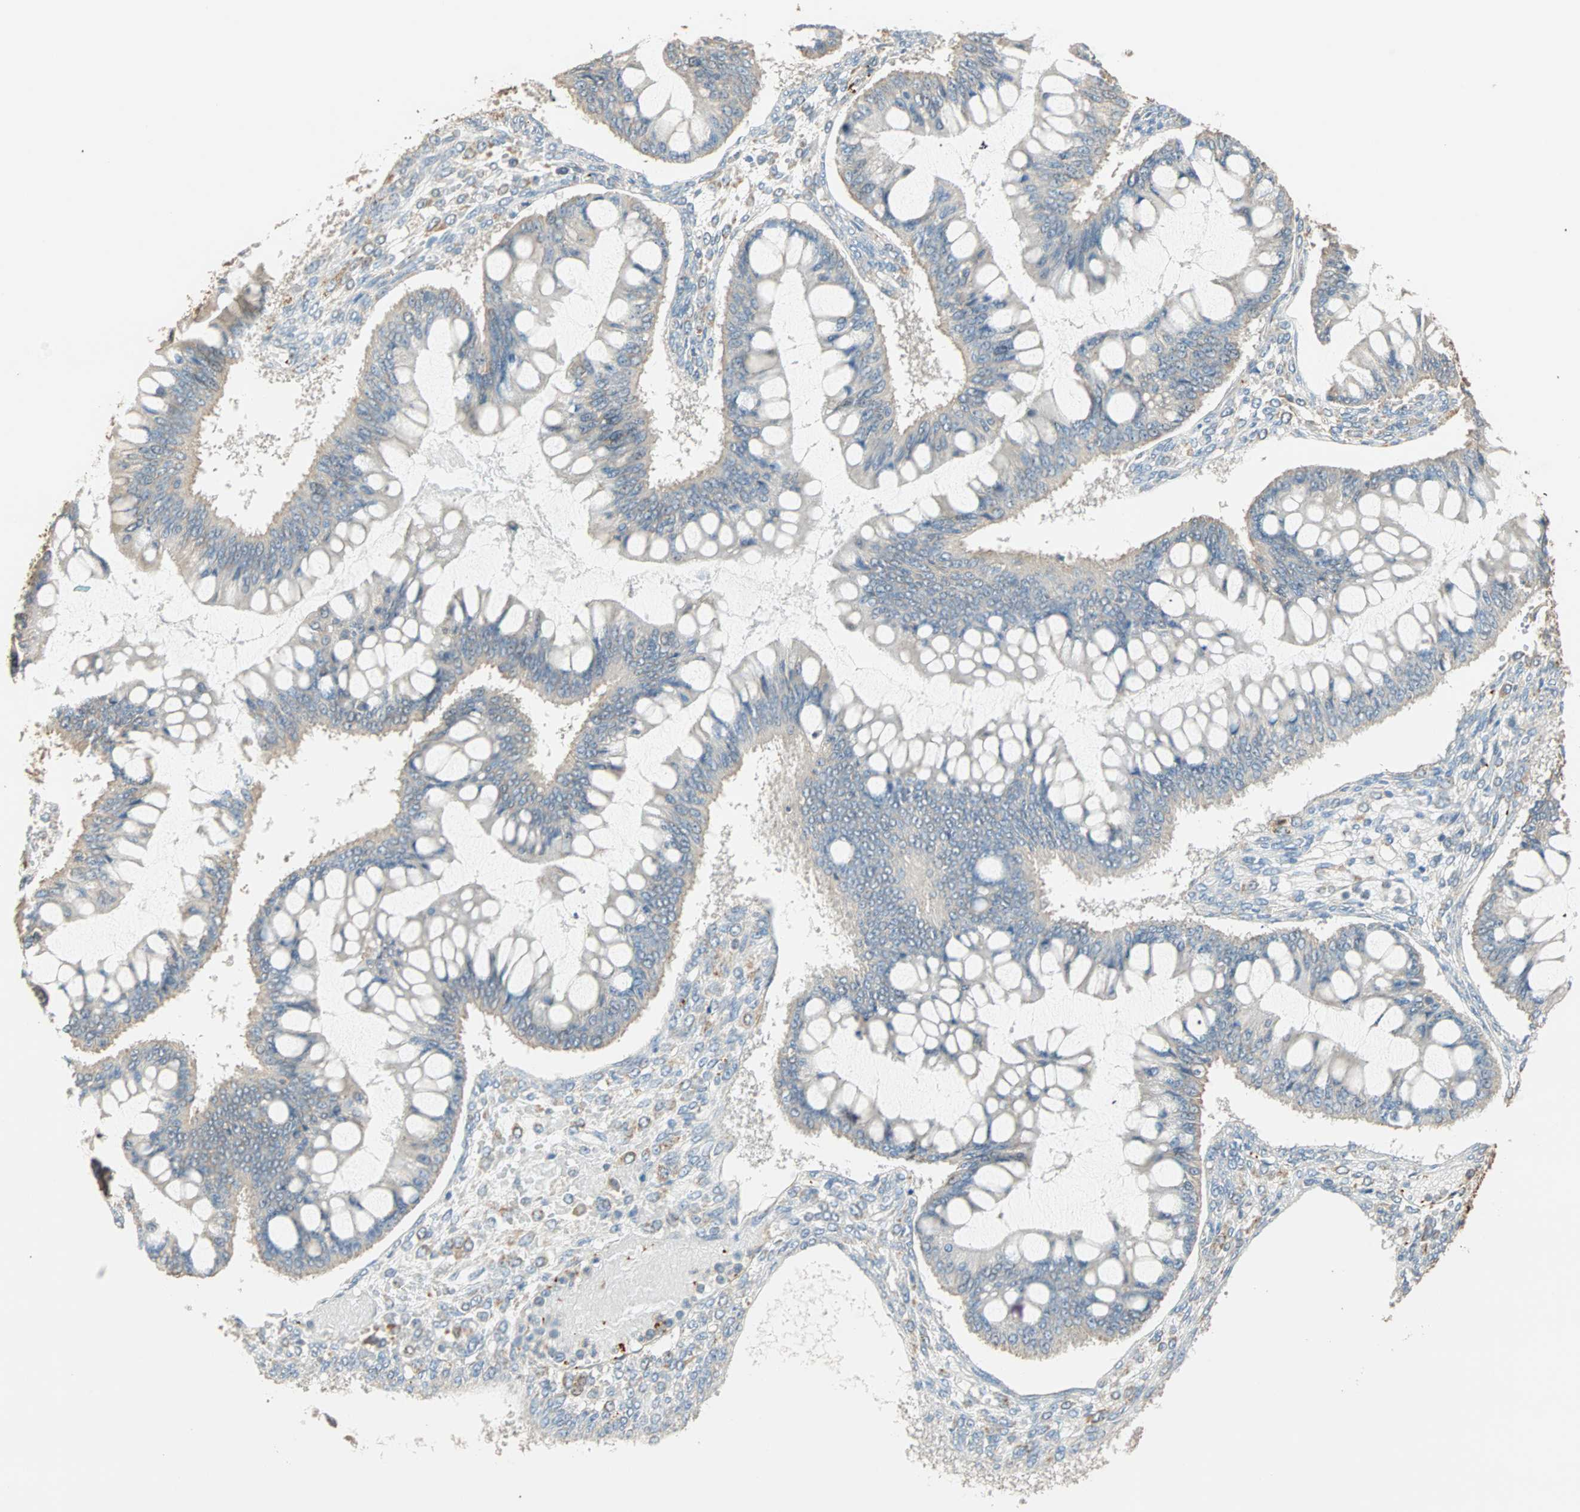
{"staining": {"intensity": "weak", "quantity": "25%-75%", "location": "cytoplasmic/membranous"}, "tissue": "ovarian cancer", "cell_type": "Tumor cells", "image_type": "cancer", "snomed": [{"axis": "morphology", "description": "Cystadenocarcinoma, mucinous, NOS"}, {"axis": "topography", "description": "Ovary"}], "caption": "Protein staining of ovarian cancer tissue reveals weak cytoplasmic/membranous staining in approximately 25%-75% of tumor cells. (brown staining indicates protein expression, while blue staining denotes nuclei).", "gene": "RAD18", "patient": {"sex": "female", "age": 73}}